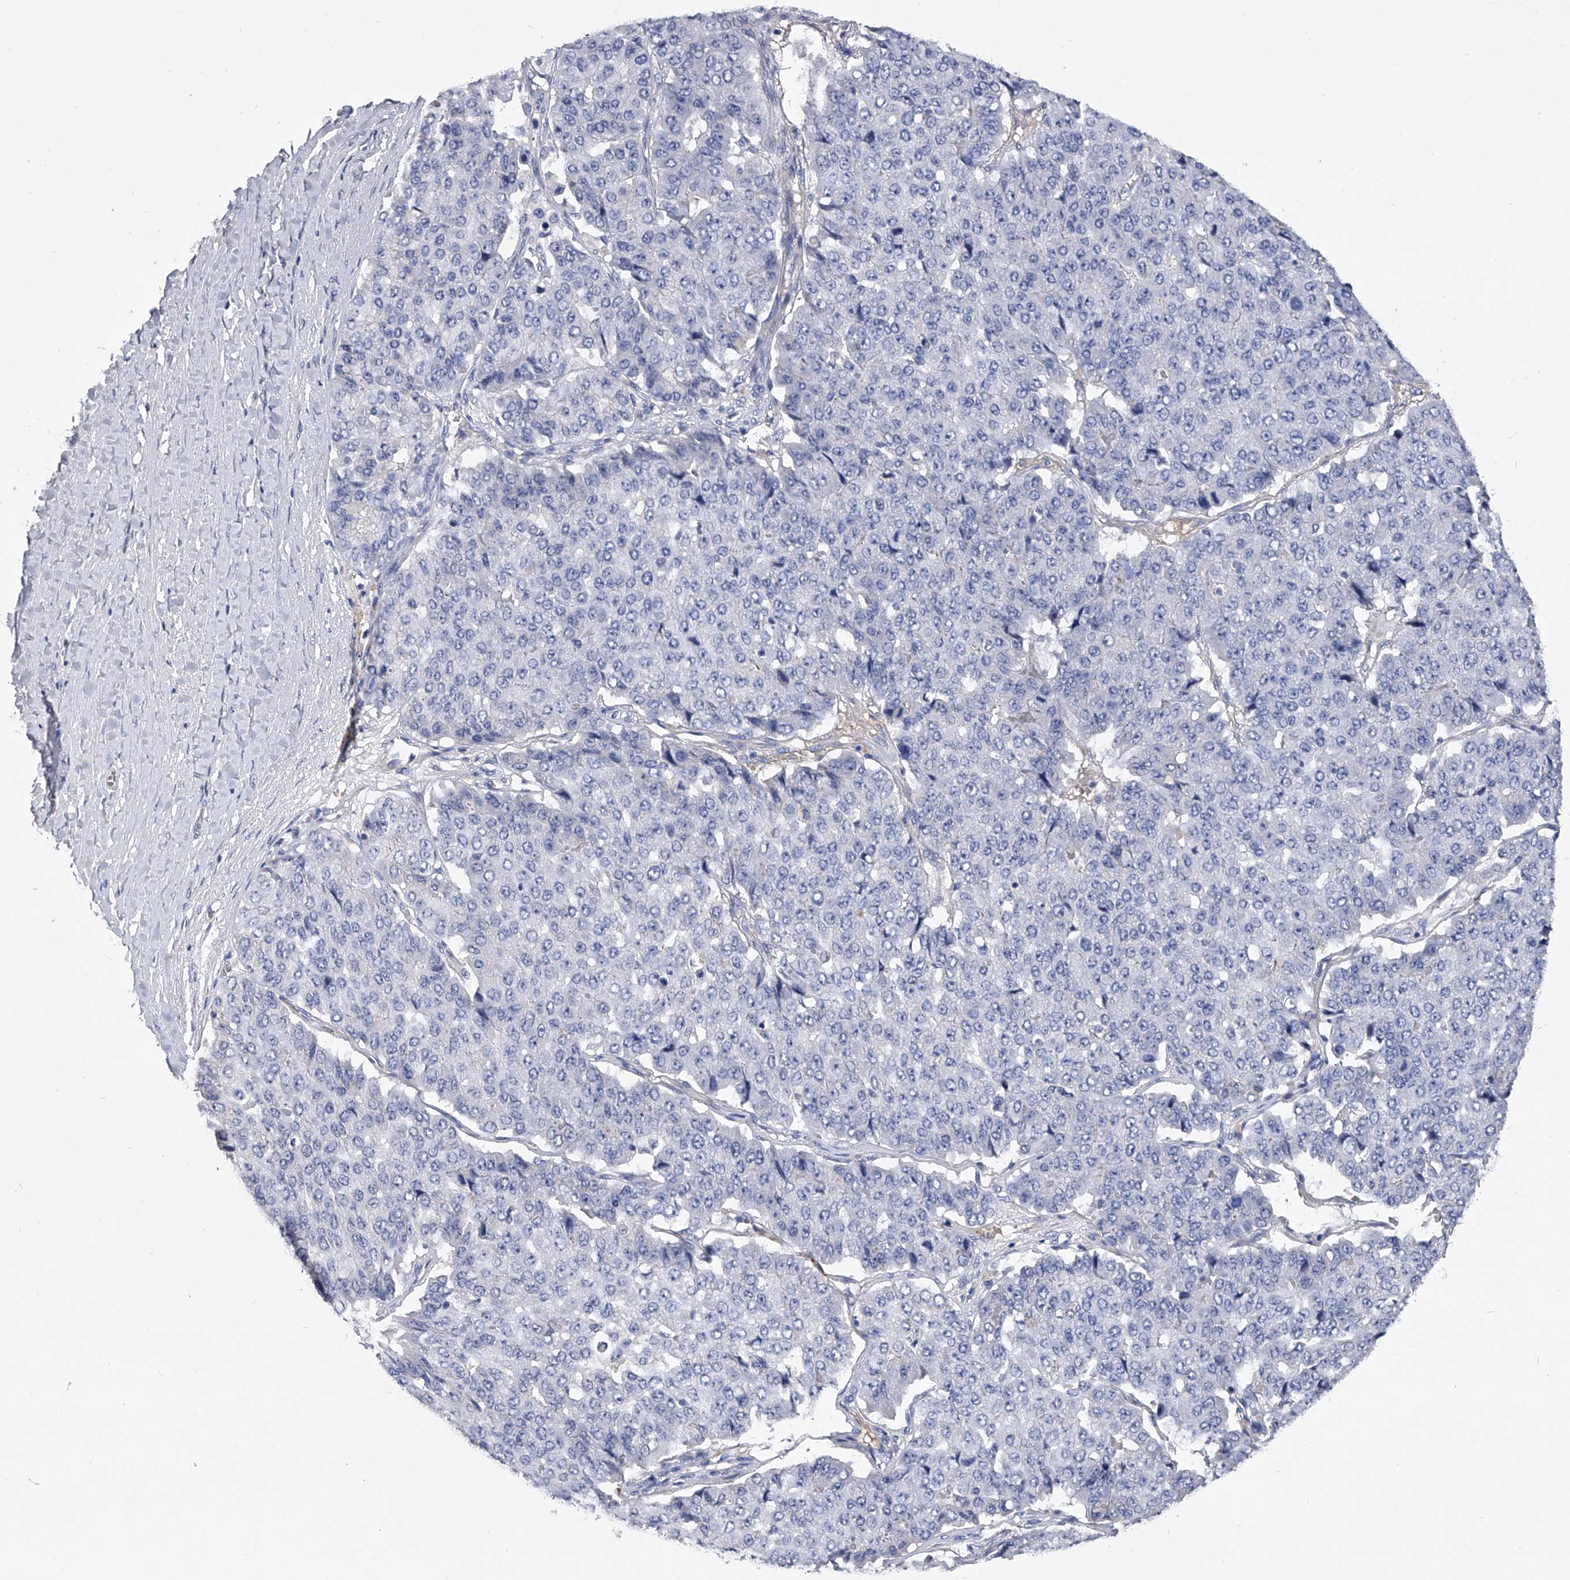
{"staining": {"intensity": "negative", "quantity": "none", "location": "none"}, "tissue": "pancreatic cancer", "cell_type": "Tumor cells", "image_type": "cancer", "snomed": [{"axis": "morphology", "description": "Adenocarcinoma, NOS"}, {"axis": "topography", "description": "Pancreas"}], "caption": "Immunohistochemistry photomicrograph of pancreatic cancer (adenocarcinoma) stained for a protein (brown), which displays no expression in tumor cells.", "gene": "EFCAB7", "patient": {"sex": "male", "age": 50}}